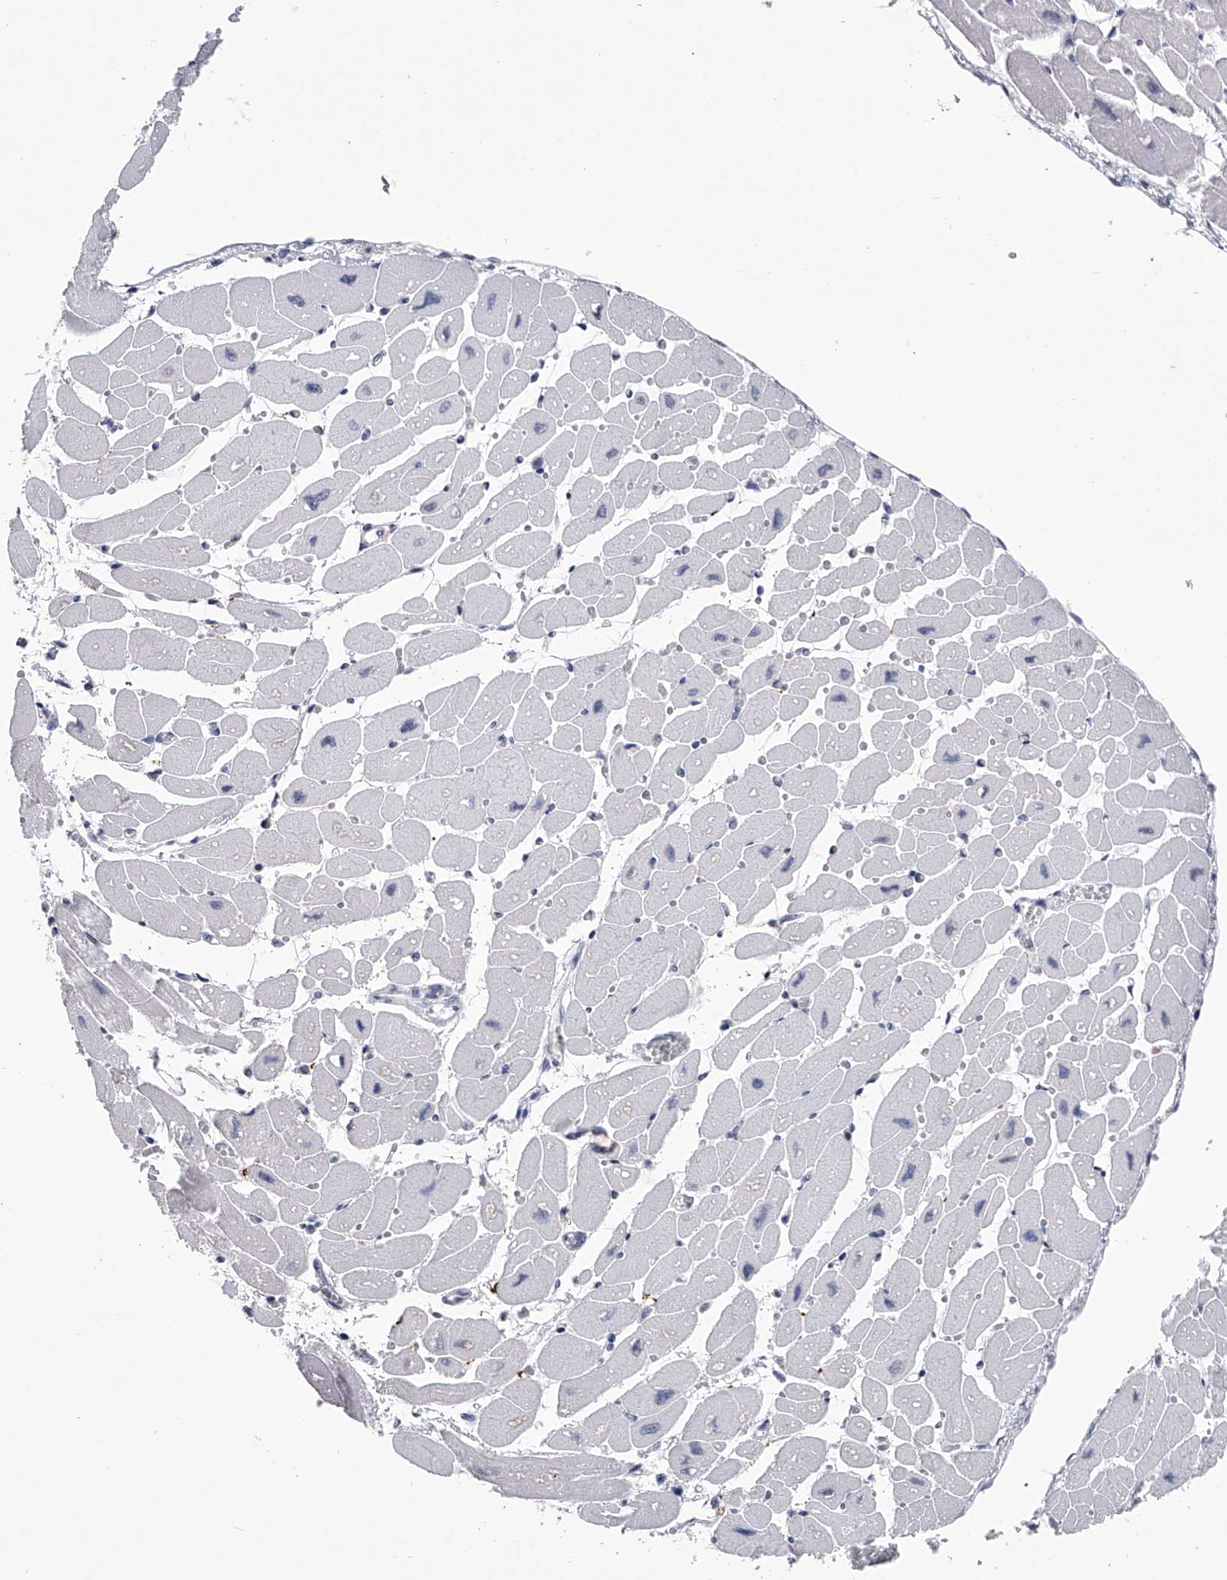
{"staining": {"intensity": "negative", "quantity": "none", "location": "none"}, "tissue": "heart muscle", "cell_type": "Cardiomyocytes", "image_type": "normal", "snomed": [{"axis": "morphology", "description": "Normal tissue, NOS"}, {"axis": "topography", "description": "Heart"}], "caption": "A photomicrograph of human heart muscle is negative for staining in cardiomyocytes. (Stains: DAB immunohistochemistry with hematoxylin counter stain, Microscopy: brightfield microscopy at high magnification).", "gene": "TASP1", "patient": {"sex": "female", "age": 54}}